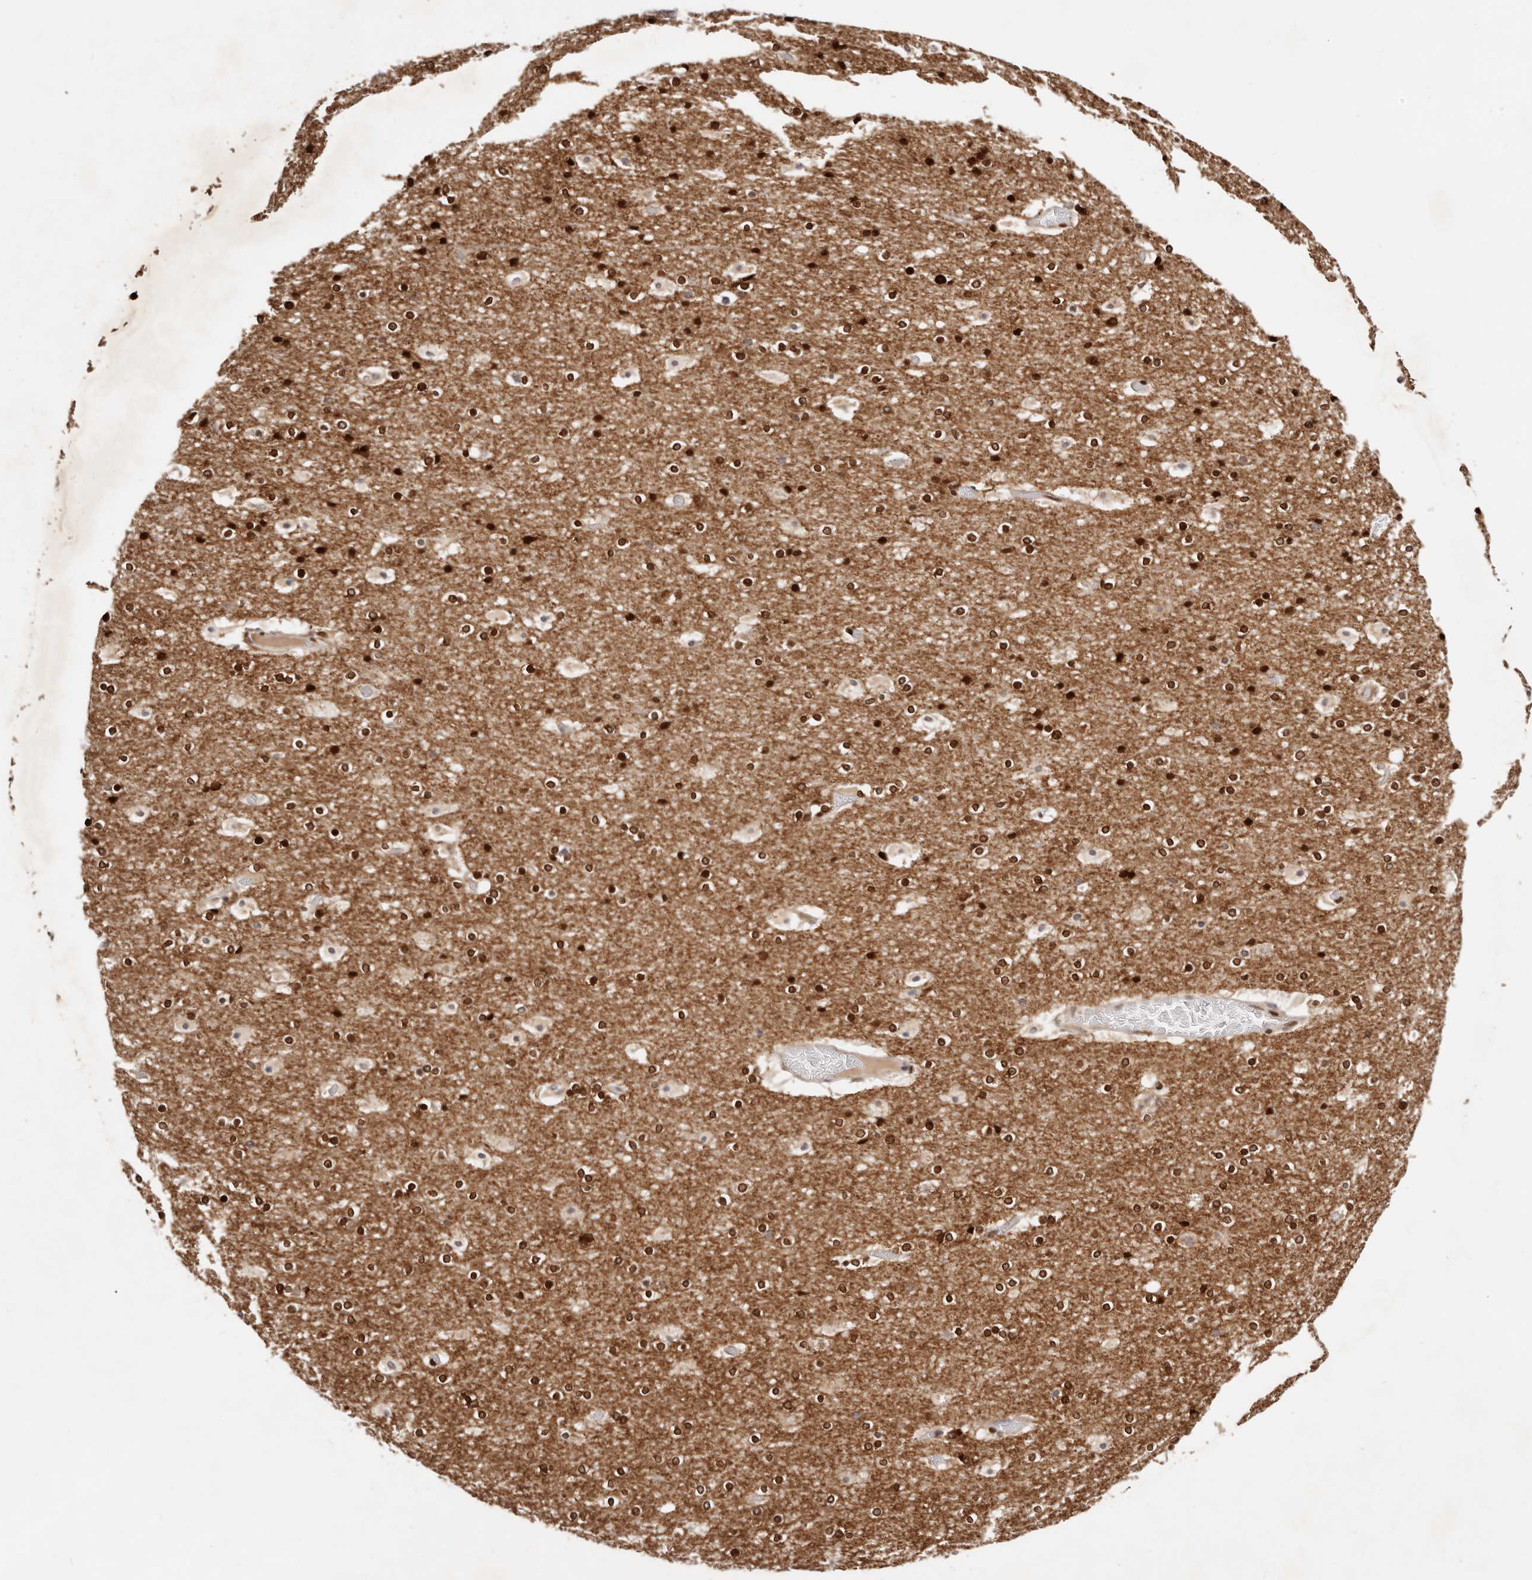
{"staining": {"intensity": "moderate", "quantity": ">75%", "location": "nuclear"}, "tissue": "cerebral cortex", "cell_type": "Endothelial cells", "image_type": "normal", "snomed": [{"axis": "morphology", "description": "Normal tissue, NOS"}, {"axis": "topography", "description": "Cerebral cortex"}], "caption": "Immunohistochemical staining of normal cerebral cortex demonstrates medium levels of moderate nuclear positivity in approximately >75% of endothelial cells. The staining is performed using DAB brown chromogen to label protein expression. The nuclei are counter-stained blue using hematoxylin.", "gene": "IQGAP3", "patient": {"sex": "male", "age": 57}}